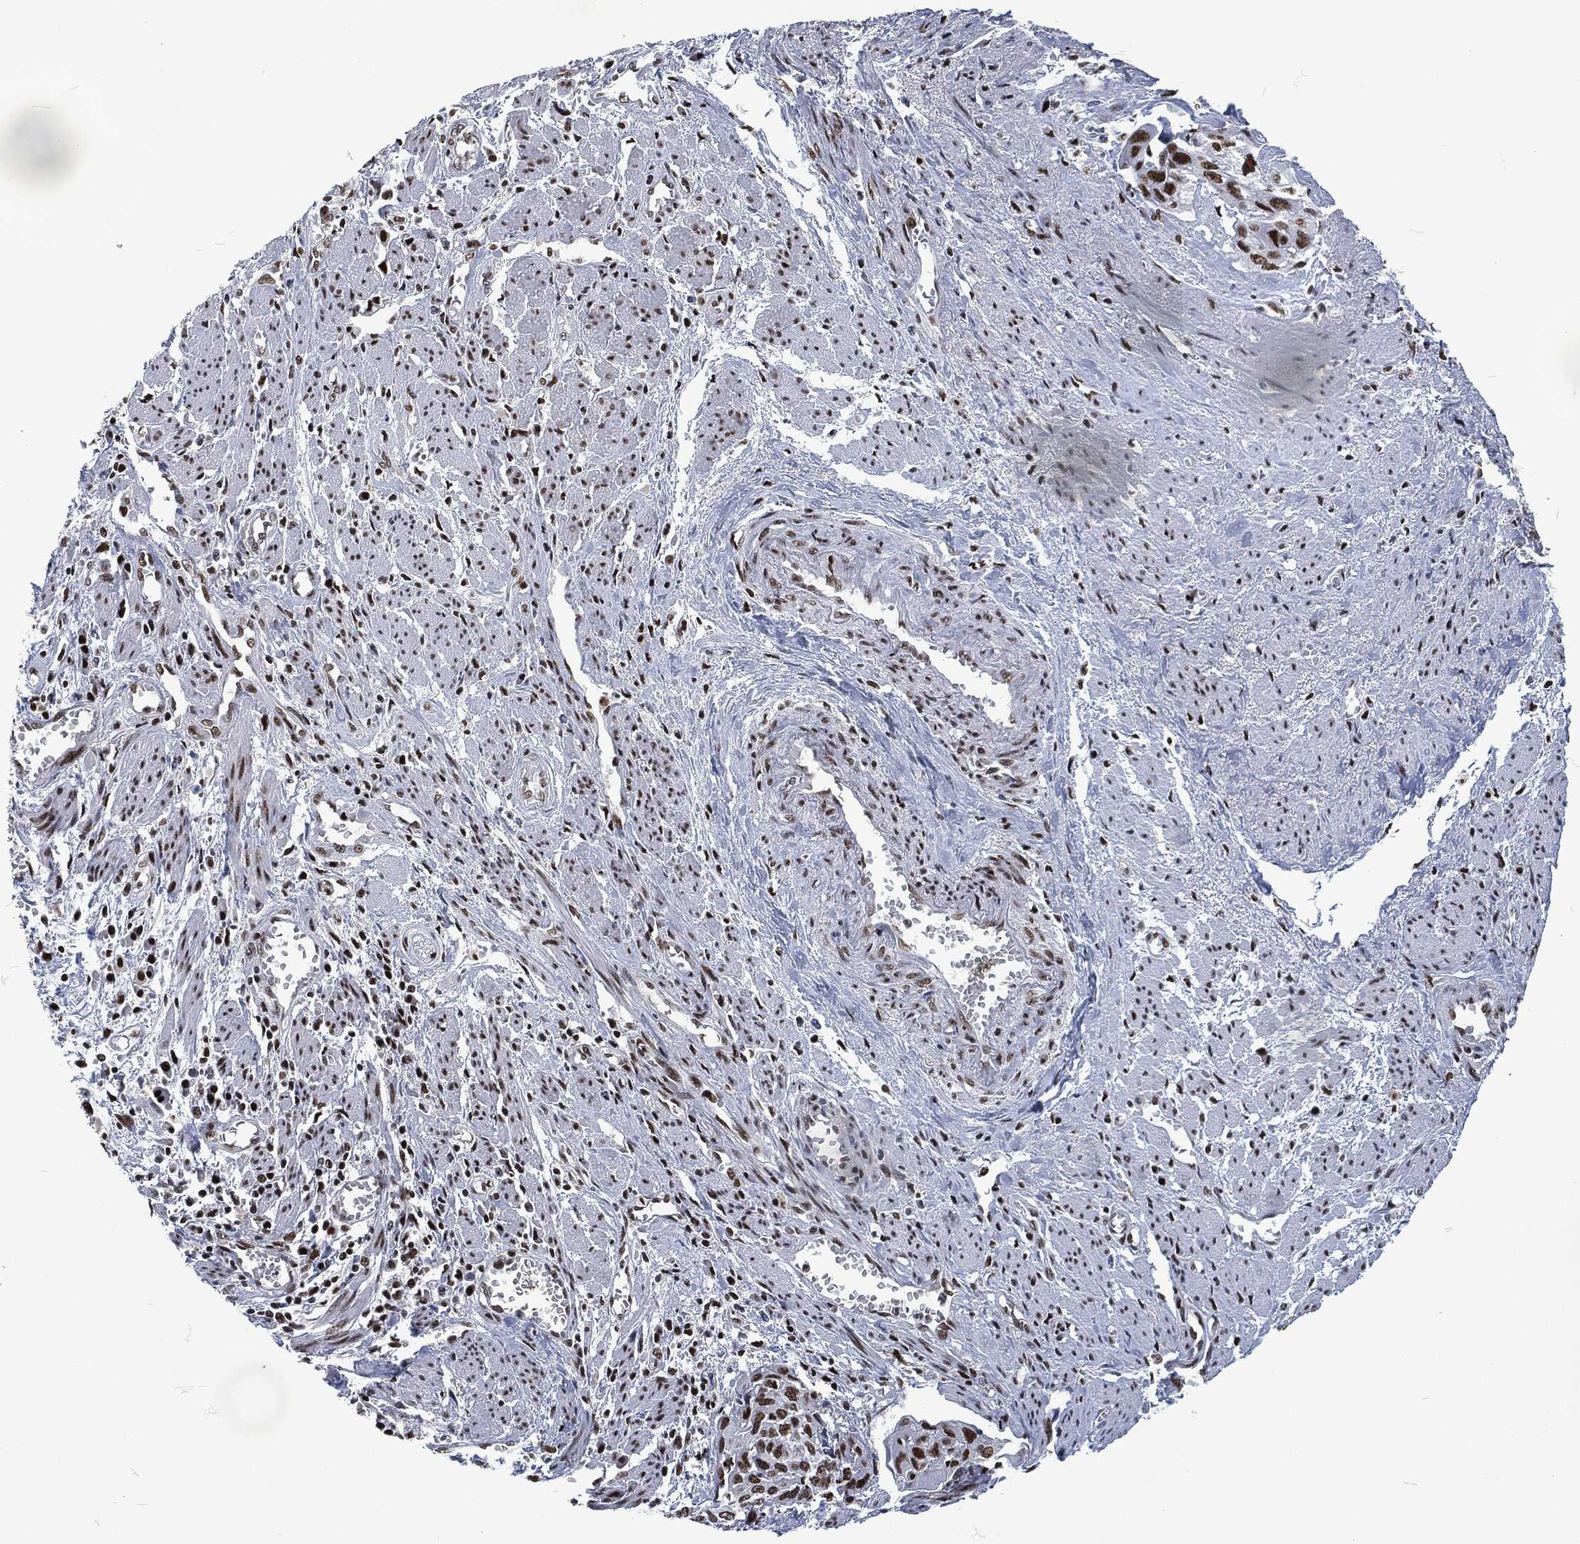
{"staining": {"intensity": "strong", "quantity": ">75%", "location": "nuclear"}, "tissue": "cervical cancer", "cell_type": "Tumor cells", "image_type": "cancer", "snomed": [{"axis": "morphology", "description": "Squamous cell carcinoma, NOS"}, {"axis": "topography", "description": "Cervix"}], "caption": "The immunohistochemical stain labels strong nuclear staining in tumor cells of cervical squamous cell carcinoma tissue. The protein is stained brown, and the nuclei are stained in blue (DAB (3,3'-diaminobenzidine) IHC with brightfield microscopy, high magnification).", "gene": "DCPS", "patient": {"sex": "female", "age": 58}}